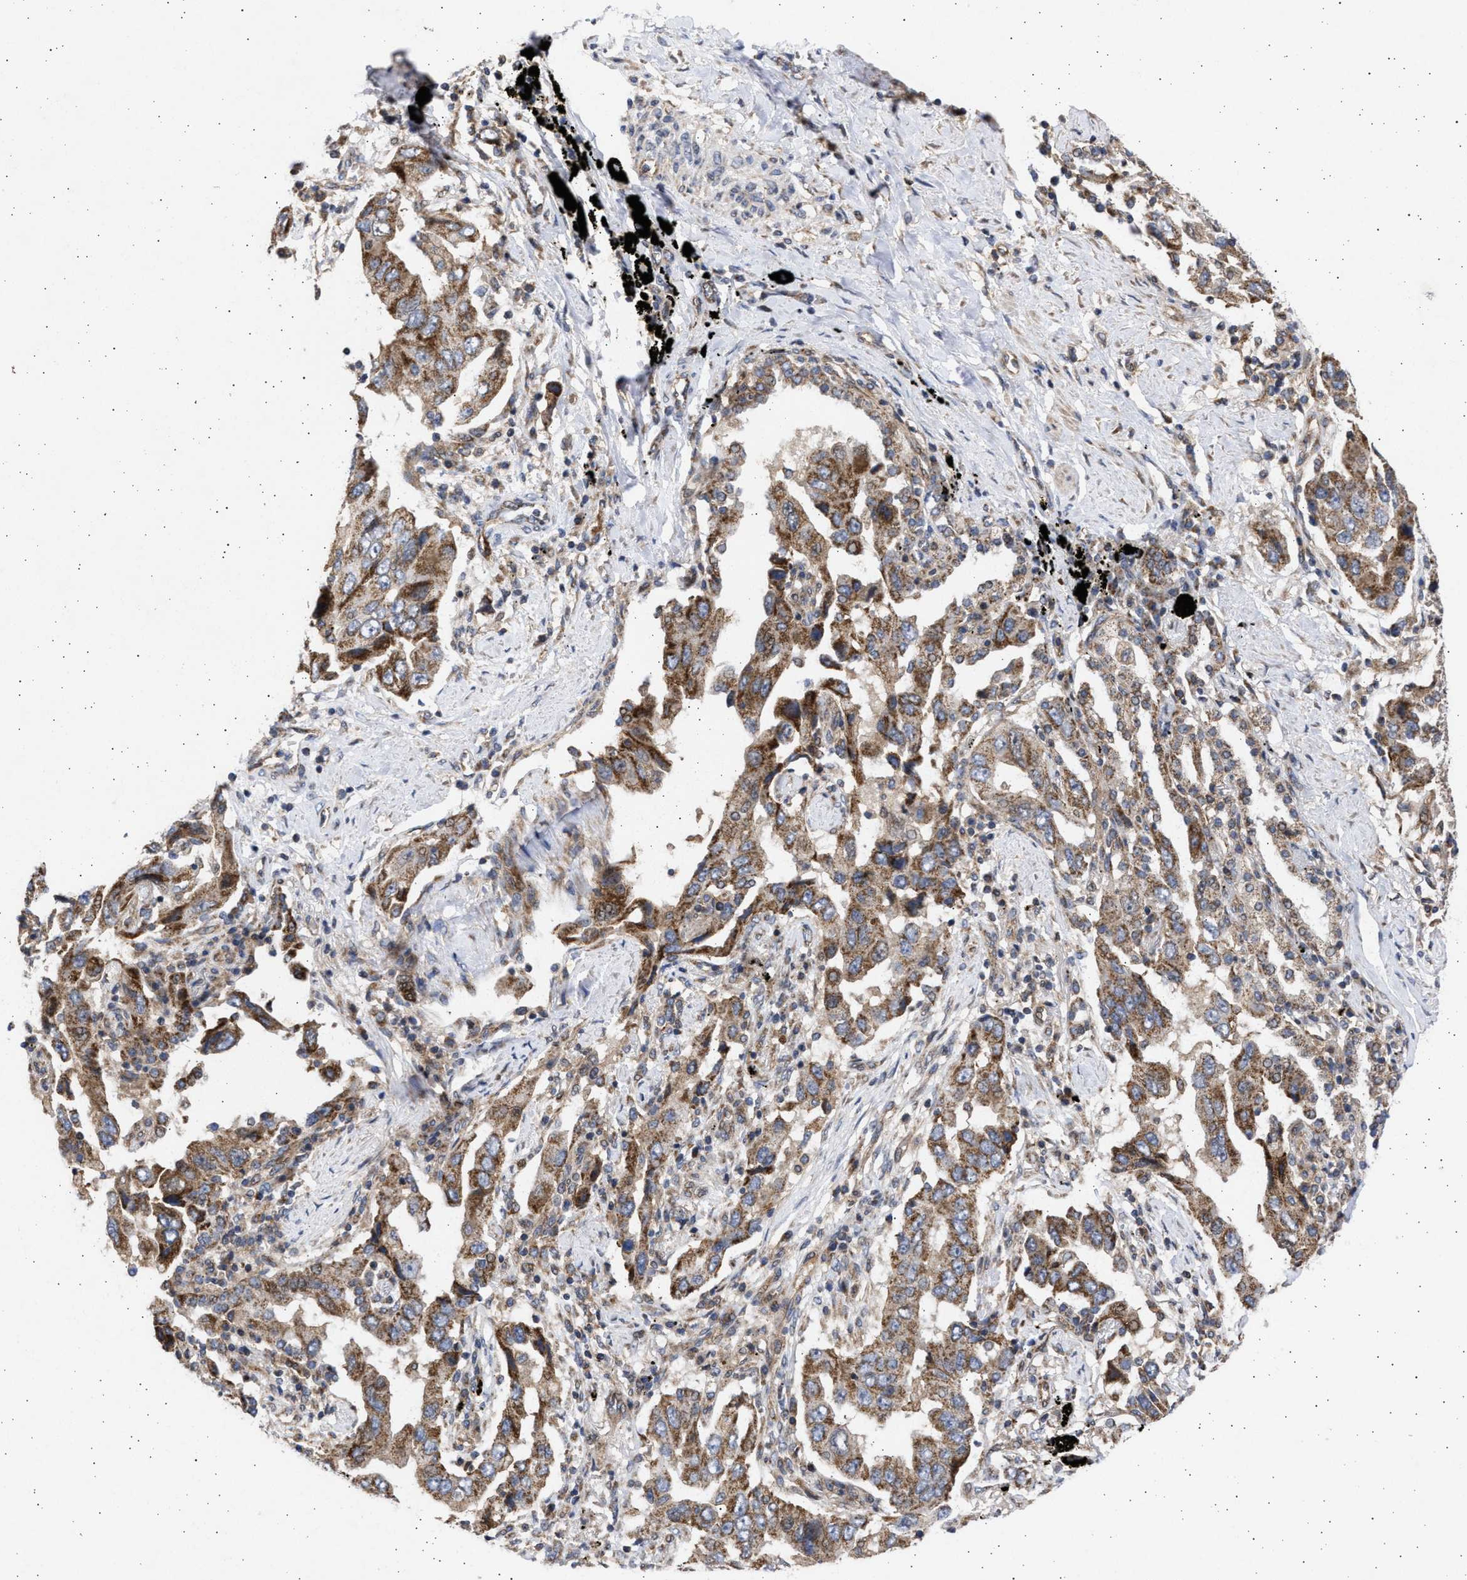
{"staining": {"intensity": "strong", "quantity": "25%-75%", "location": "cytoplasmic/membranous"}, "tissue": "lung cancer", "cell_type": "Tumor cells", "image_type": "cancer", "snomed": [{"axis": "morphology", "description": "Adenocarcinoma, NOS"}, {"axis": "topography", "description": "Lung"}], "caption": "The micrograph shows a brown stain indicating the presence of a protein in the cytoplasmic/membranous of tumor cells in lung cancer.", "gene": "TTC19", "patient": {"sex": "female", "age": 65}}